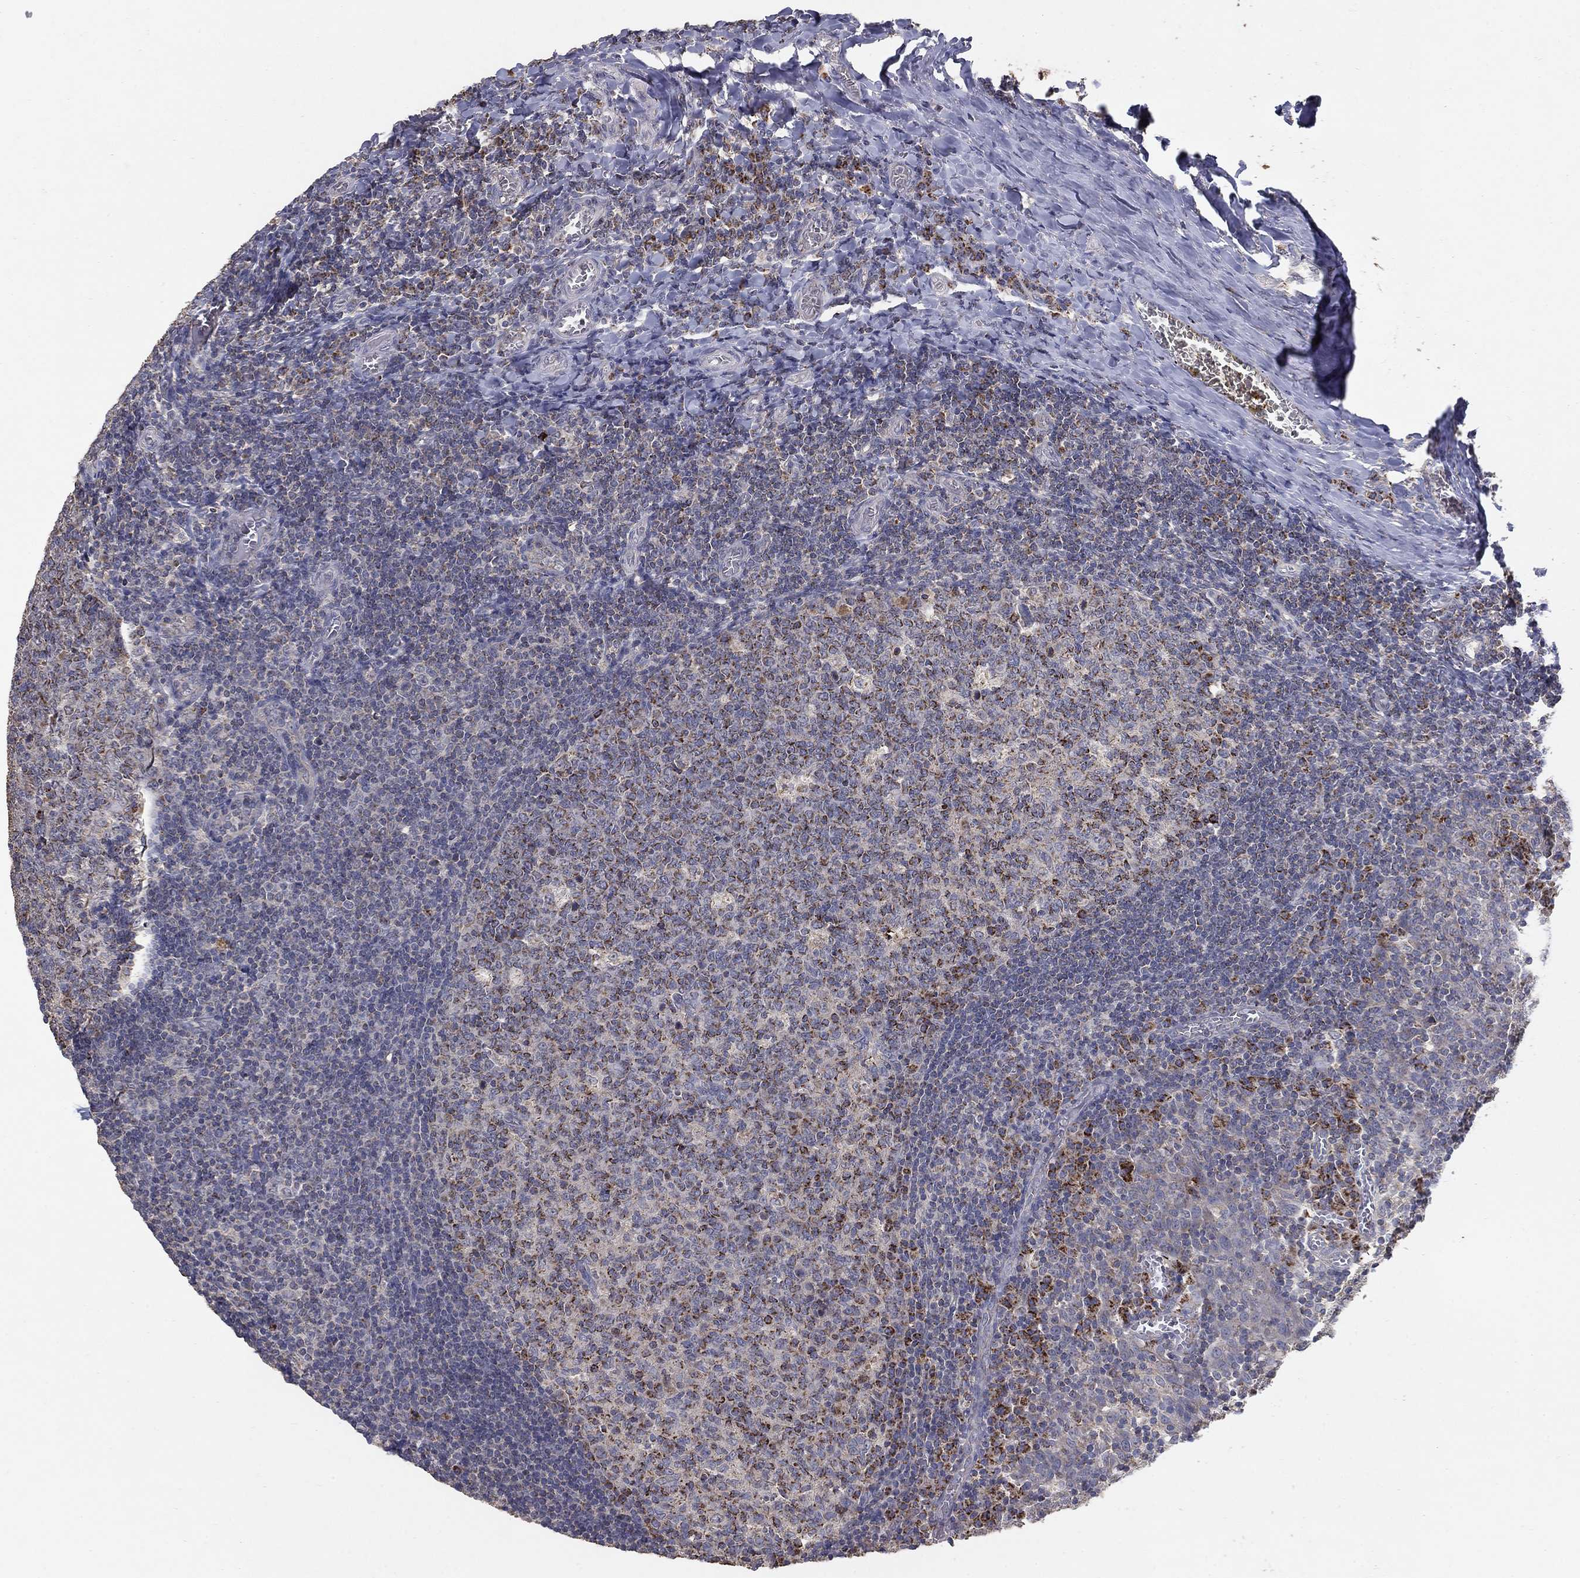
{"staining": {"intensity": "strong", "quantity": "25%-75%", "location": "cytoplasmic/membranous"}, "tissue": "tonsil", "cell_type": "Germinal center cells", "image_type": "normal", "snomed": [{"axis": "morphology", "description": "Normal tissue, NOS"}, {"axis": "topography", "description": "Tonsil"}], "caption": "Tonsil stained with immunohistochemistry (IHC) demonstrates strong cytoplasmic/membranous positivity in about 25%-75% of germinal center cells.", "gene": "GPSM1", "patient": {"sex": "female", "age": 13}}